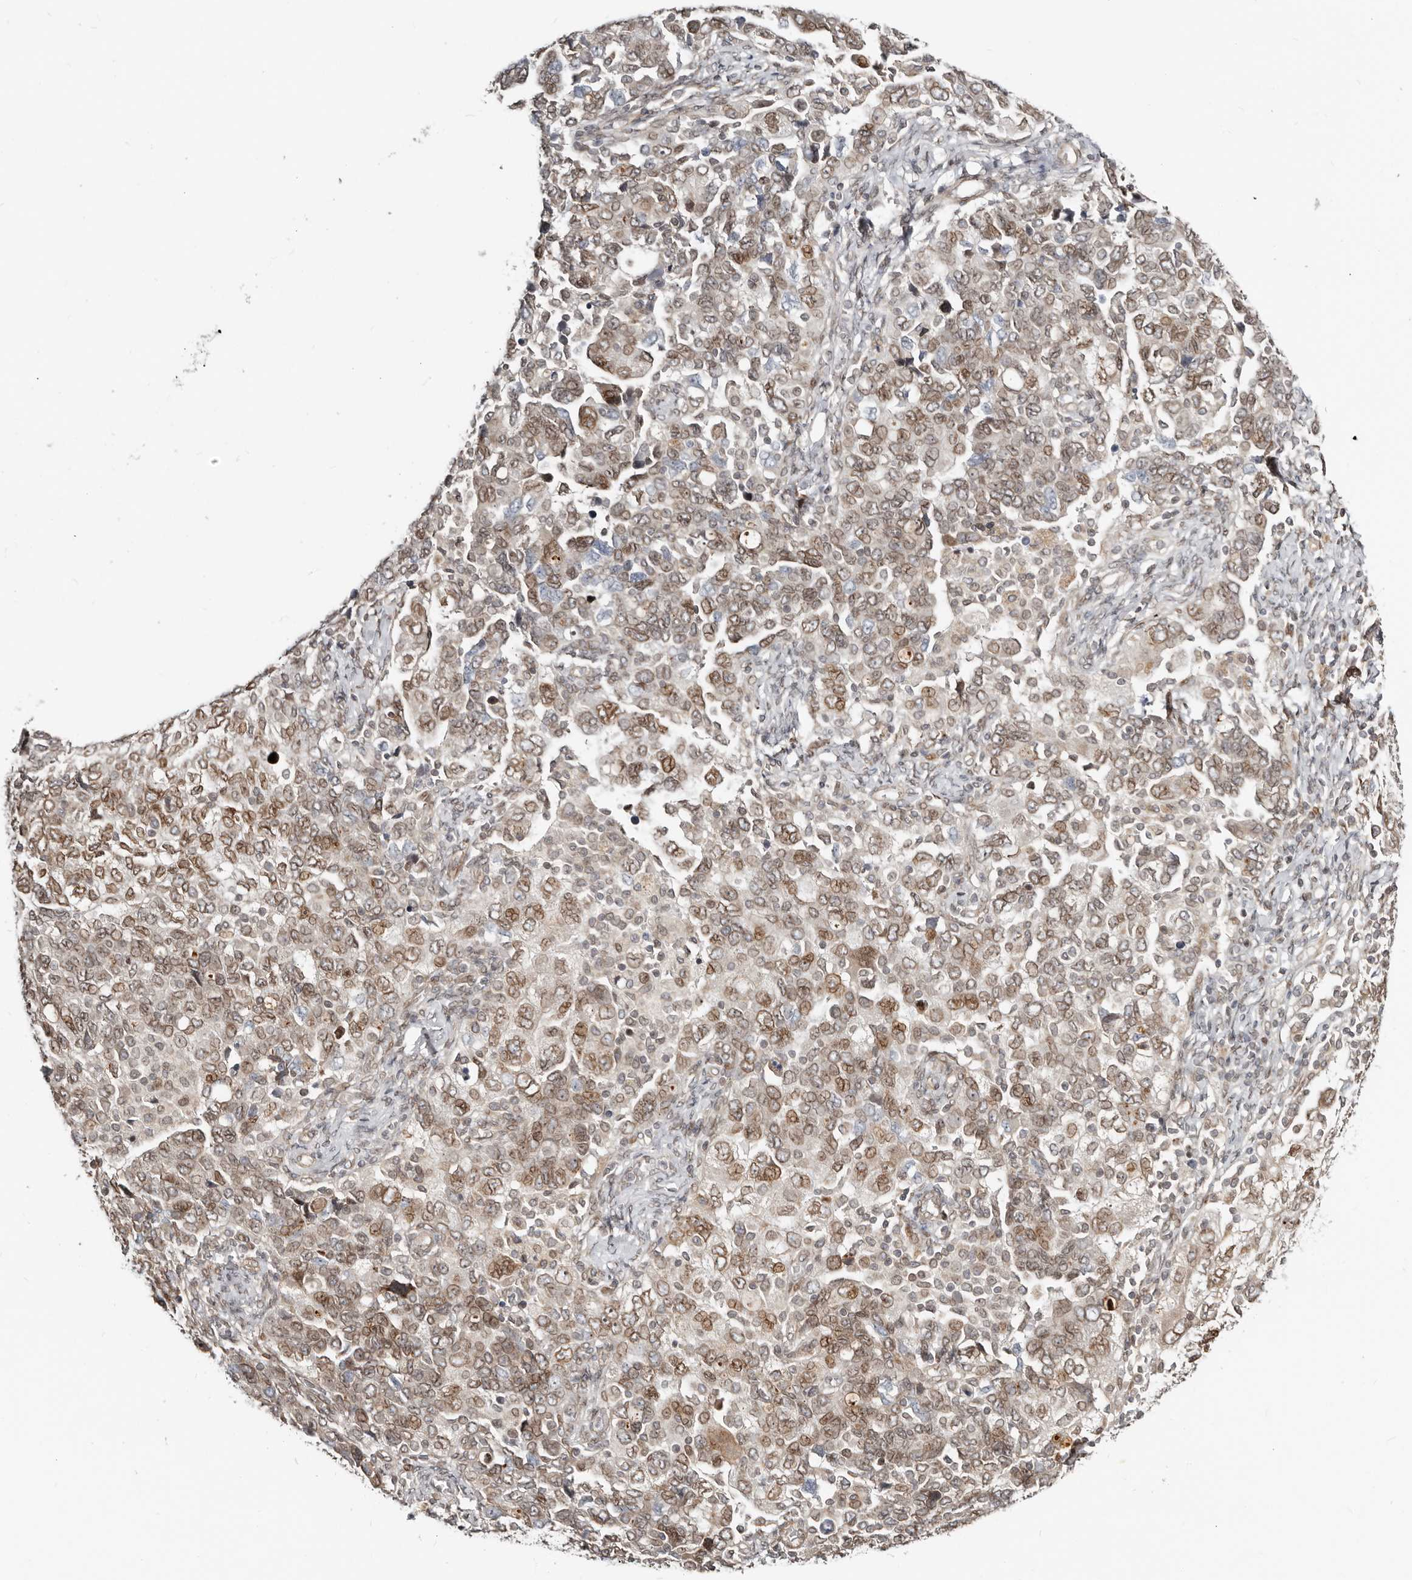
{"staining": {"intensity": "moderate", "quantity": "25%-75%", "location": "cytoplasmic/membranous,nuclear"}, "tissue": "ovarian cancer", "cell_type": "Tumor cells", "image_type": "cancer", "snomed": [{"axis": "morphology", "description": "Carcinoma, NOS"}, {"axis": "morphology", "description": "Cystadenocarcinoma, serous, NOS"}, {"axis": "topography", "description": "Ovary"}], "caption": "Protein staining of serous cystadenocarcinoma (ovarian) tissue displays moderate cytoplasmic/membranous and nuclear staining in approximately 25%-75% of tumor cells. The staining is performed using DAB (3,3'-diaminobenzidine) brown chromogen to label protein expression. The nuclei are counter-stained blue using hematoxylin.", "gene": "NUP153", "patient": {"sex": "female", "age": 69}}